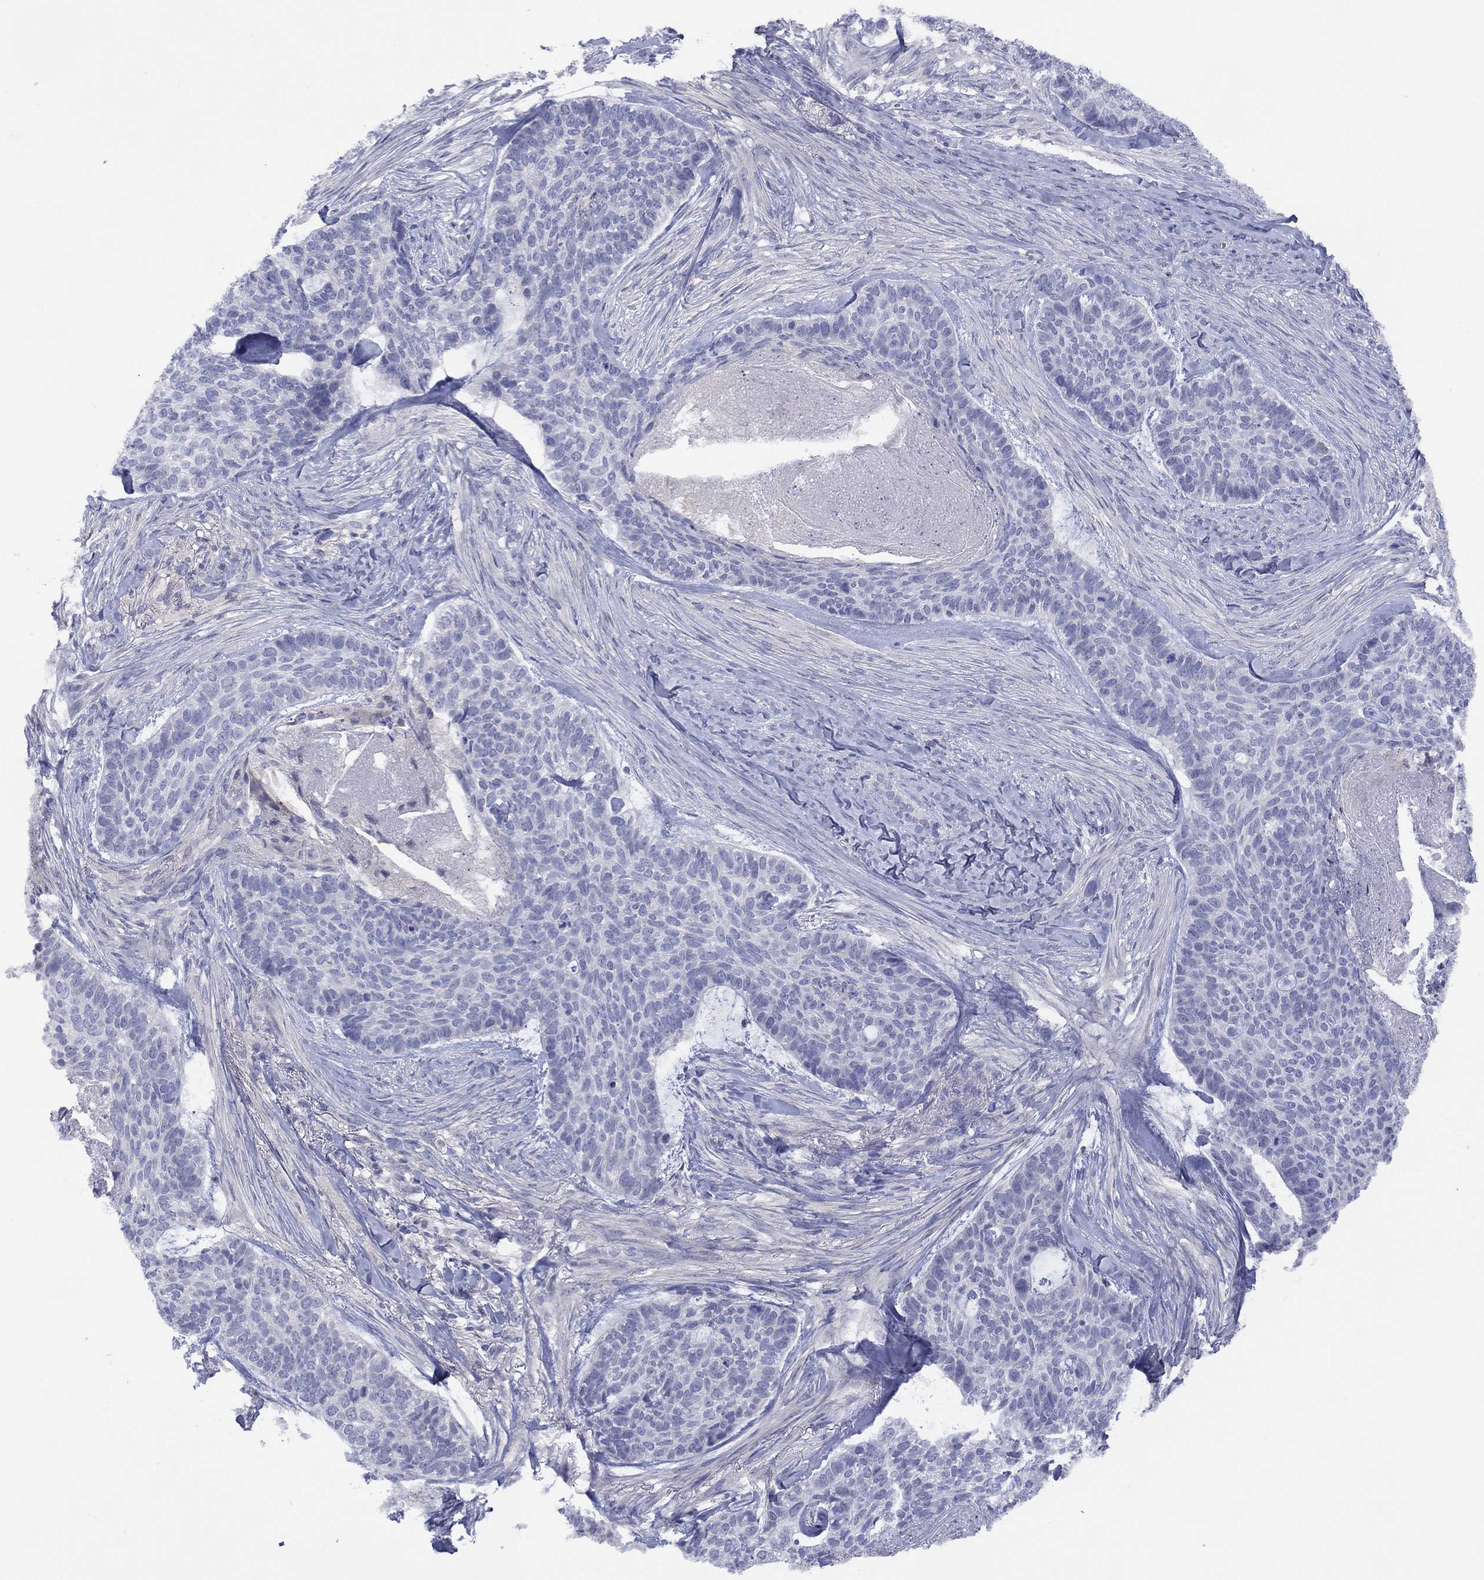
{"staining": {"intensity": "negative", "quantity": "none", "location": "none"}, "tissue": "skin cancer", "cell_type": "Tumor cells", "image_type": "cancer", "snomed": [{"axis": "morphology", "description": "Basal cell carcinoma"}, {"axis": "topography", "description": "Skin"}], "caption": "This is a histopathology image of immunohistochemistry (IHC) staining of basal cell carcinoma (skin), which shows no expression in tumor cells. (DAB immunohistochemistry visualized using brightfield microscopy, high magnification).", "gene": "CYP2B6", "patient": {"sex": "female", "age": 69}}